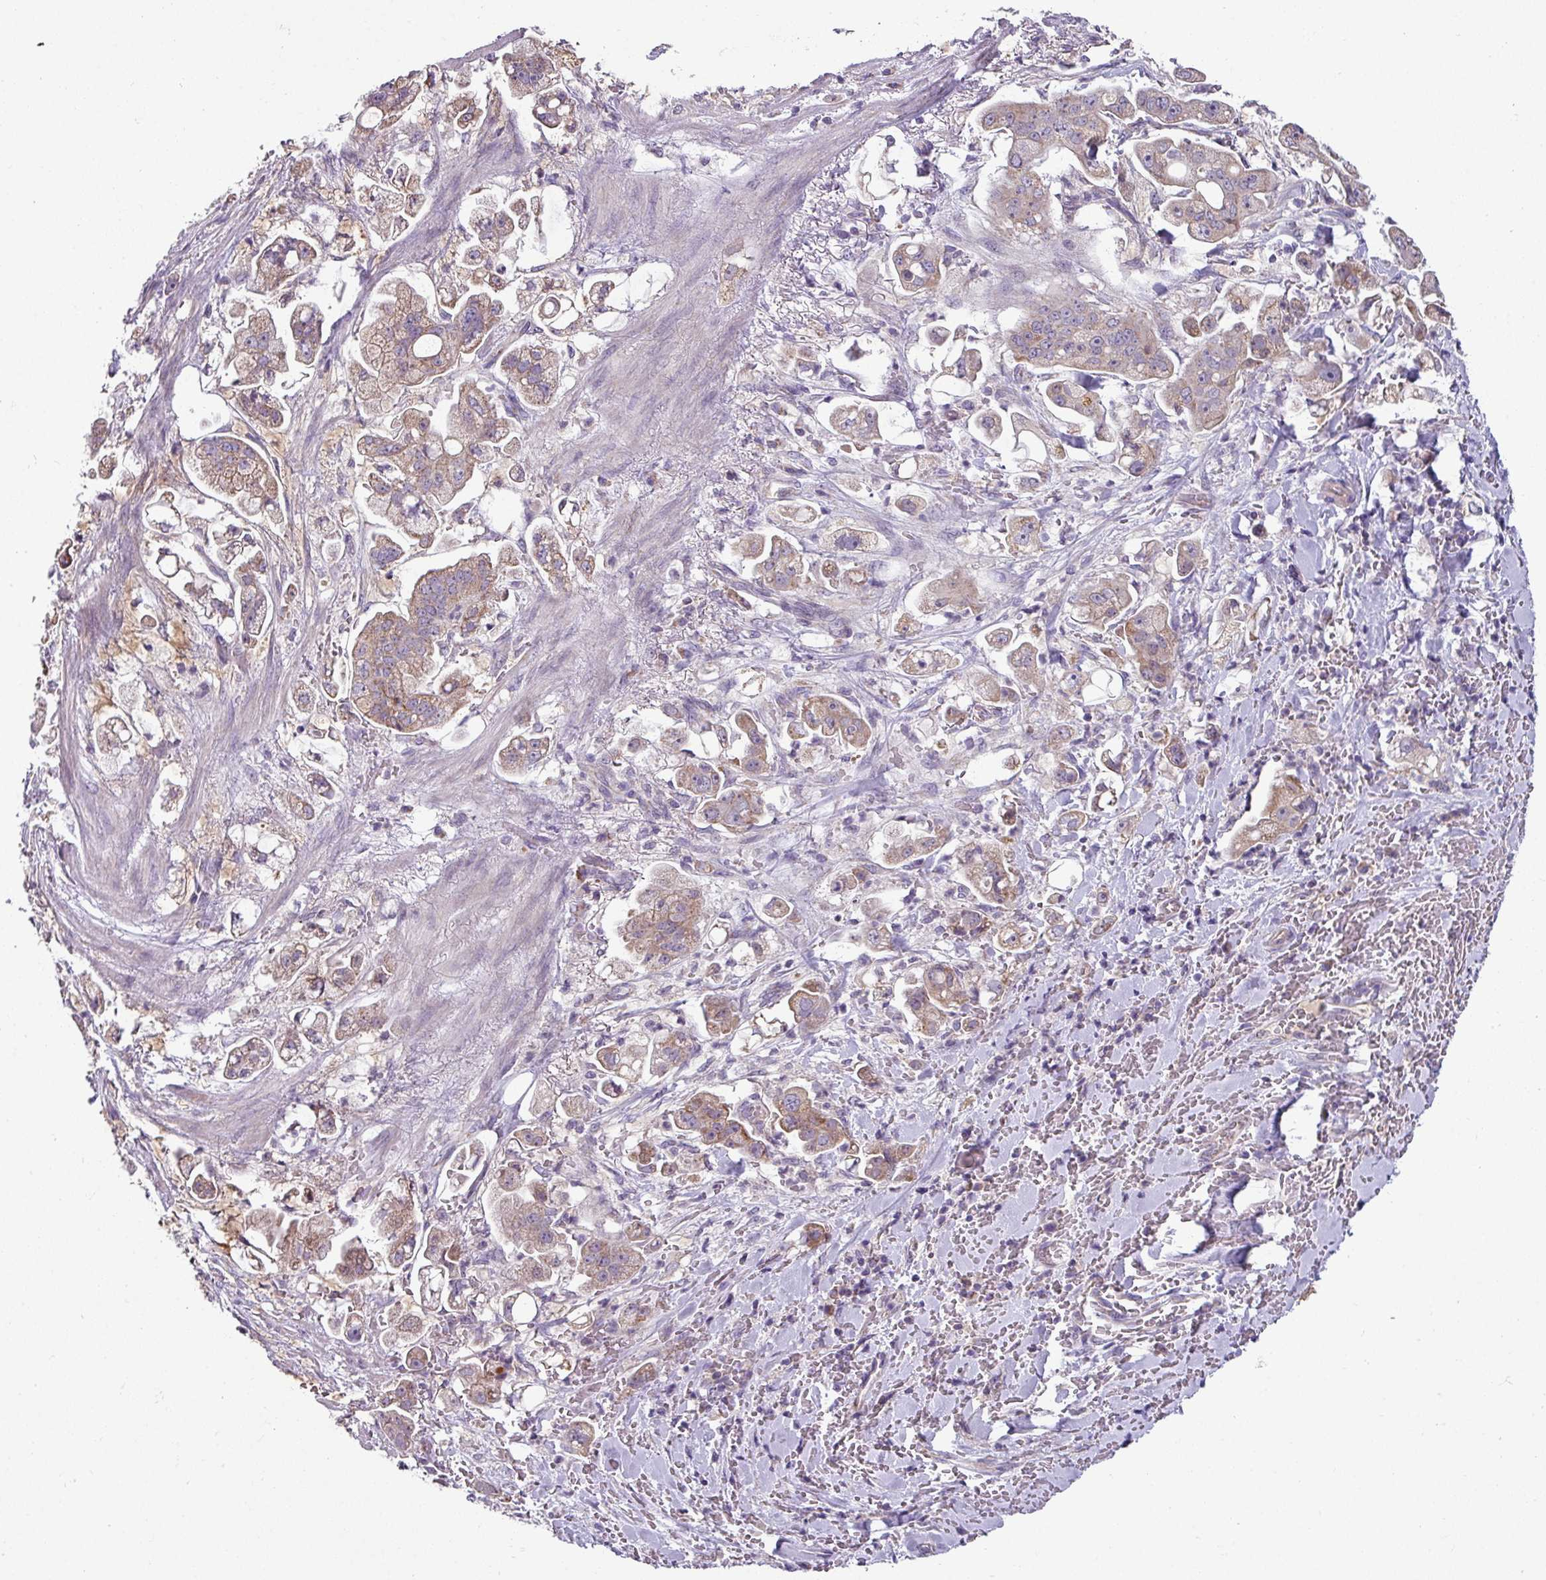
{"staining": {"intensity": "moderate", "quantity": ">75%", "location": "cytoplasmic/membranous"}, "tissue": "stomach cancer", "cell_type": "Tumor cells", "image_type": "cancer", "snomed": [{"axis": "morphology", "description": "Adenocarcinoma, NOS"}, {"axis": "topography", "description": "Stomach"}], "caption": "Moderate cytoplasmic/membranous protein positivity is present in approximately >75% of tumor cells in stomach adenocarcinoma.", "gene": "LRRC9", "patient": {"sex": "male", "age": 62}}